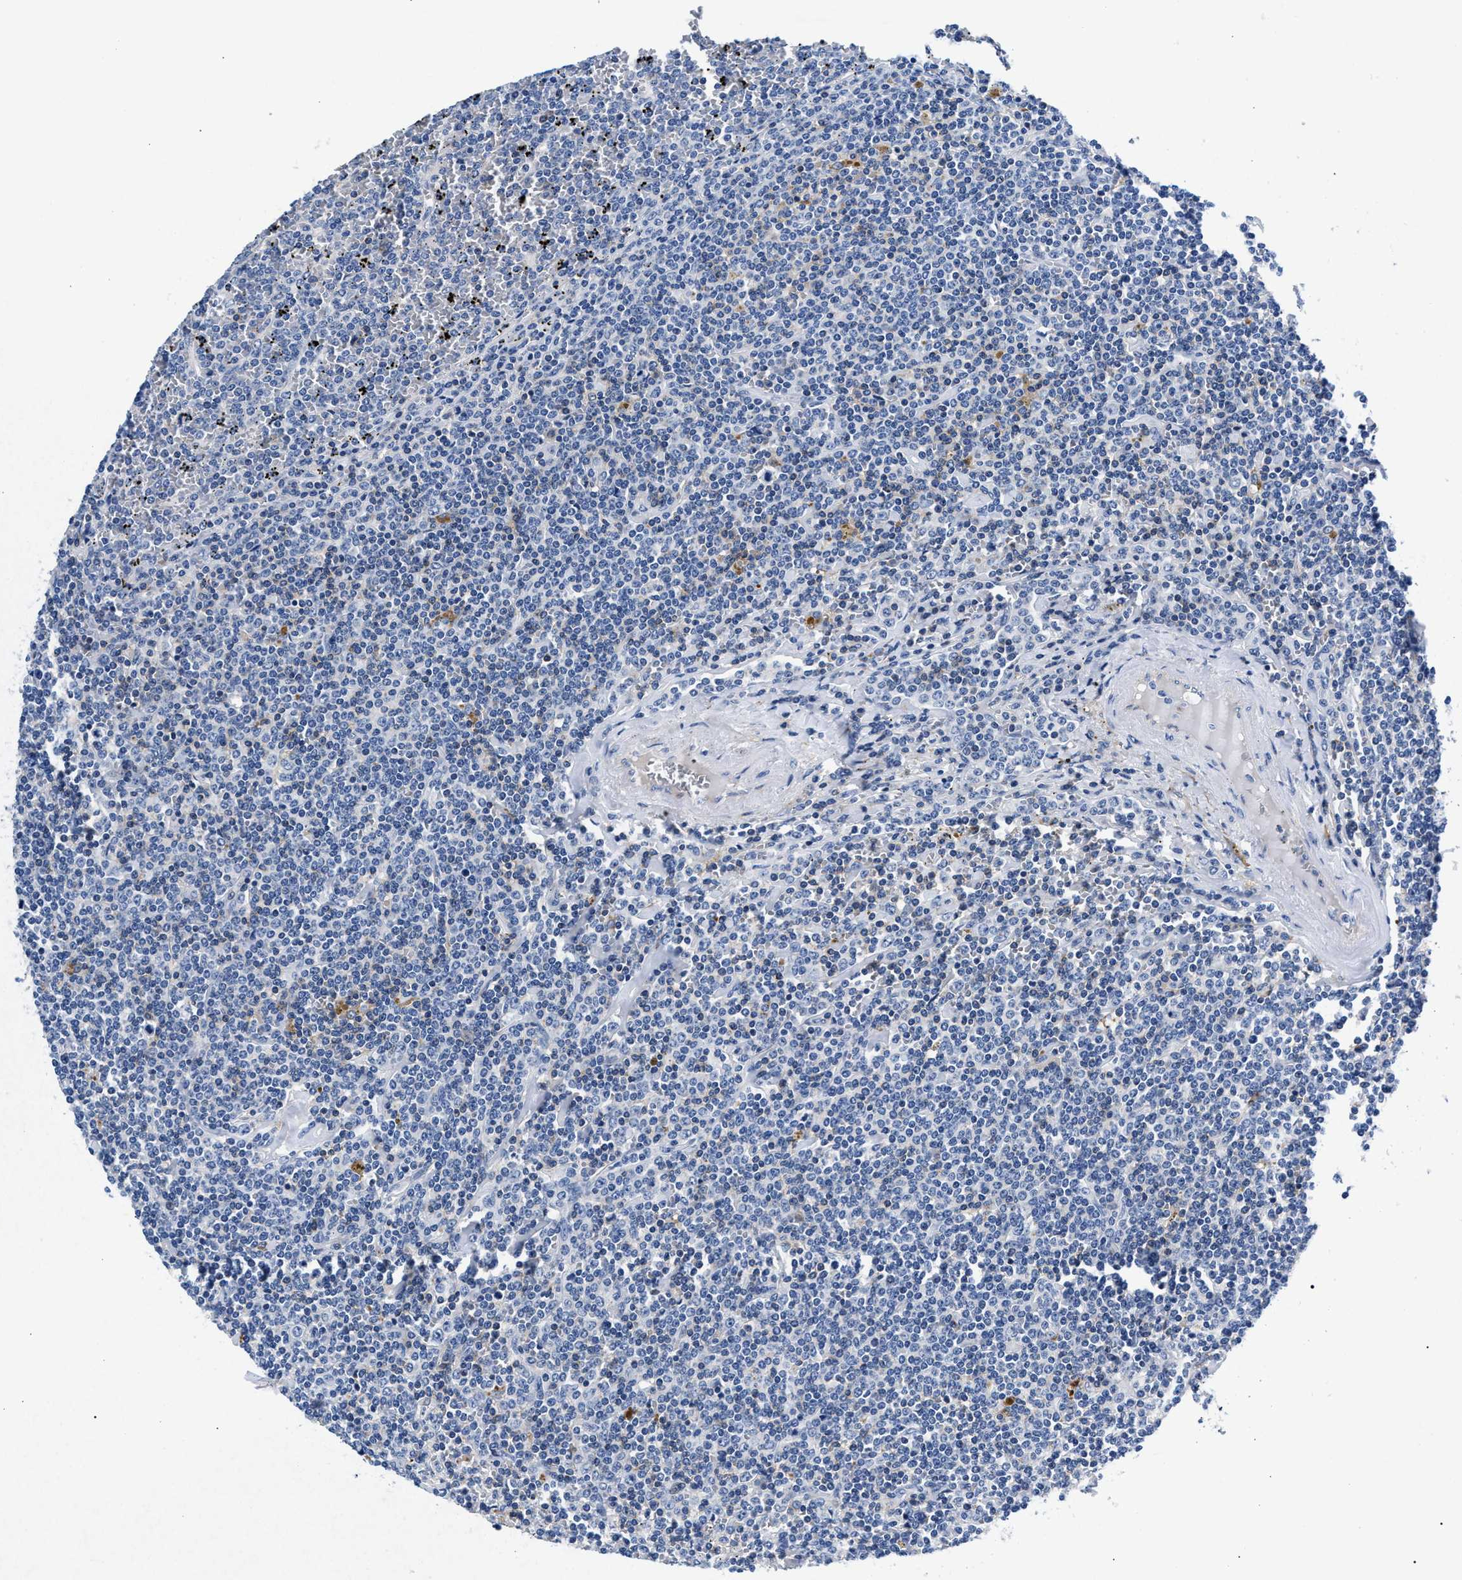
{"staining": {"intensity": "negative", "quantity": "none", "location": "none"}, "tissue": "lymphoma", "cell_type": "Tumor cells", "image_type": "cancer", "snomed": [{"axis": "morphology", "description": "Malignant lymphoma, non-Hodgkin's type, Low grade"}, {"axis": "topography", "description": "Spleen"}], "caption": "An image of human low-grade malignant lymphoma, non-Hodgkin's type is negative for staining in tumor cells.", "gene": "P2RY4", "patient": {"sex": "female", "age": 19}}